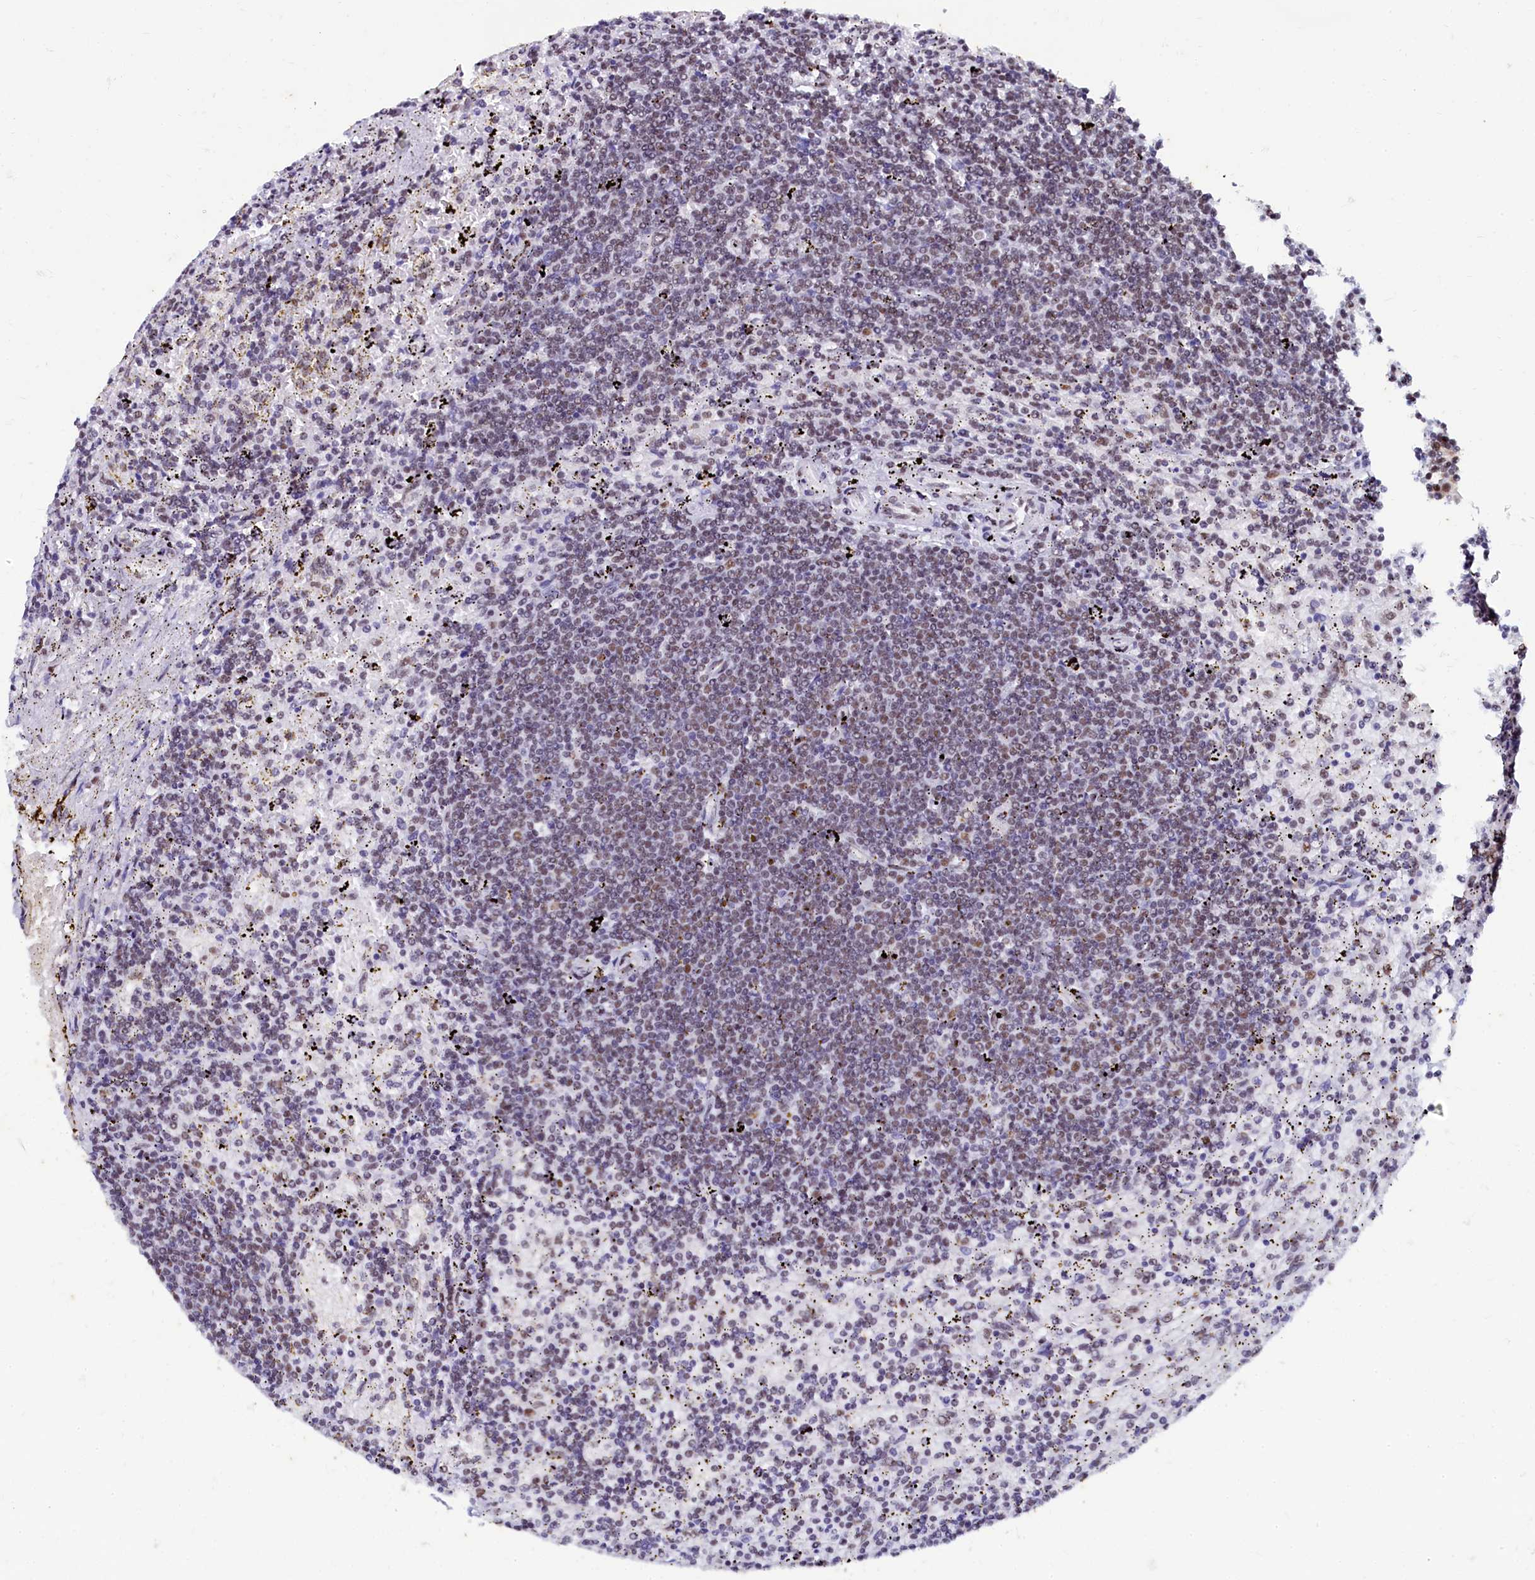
{"staining": {"intensity": "weak", "quantity": "<25%", "location": "nuclear"}, "tissue": "lymphoma", "cell_type": "Tumor cells", "image_type": "cancer", "snomed": [{"axis": "morphology", "description": "Malignant lymphoma, non-Hodgkin's type, Low grade"}, {"axis": "topography", "description": "Spleen"}], "caption": "The immunohistochemistry image has no significant positivity in tumor cells of low-grade malignant lymphoma, non-Hodgkin's type tissue.", "gene": "CPSF7", "patient": {"sex": "male", "age": 76}}